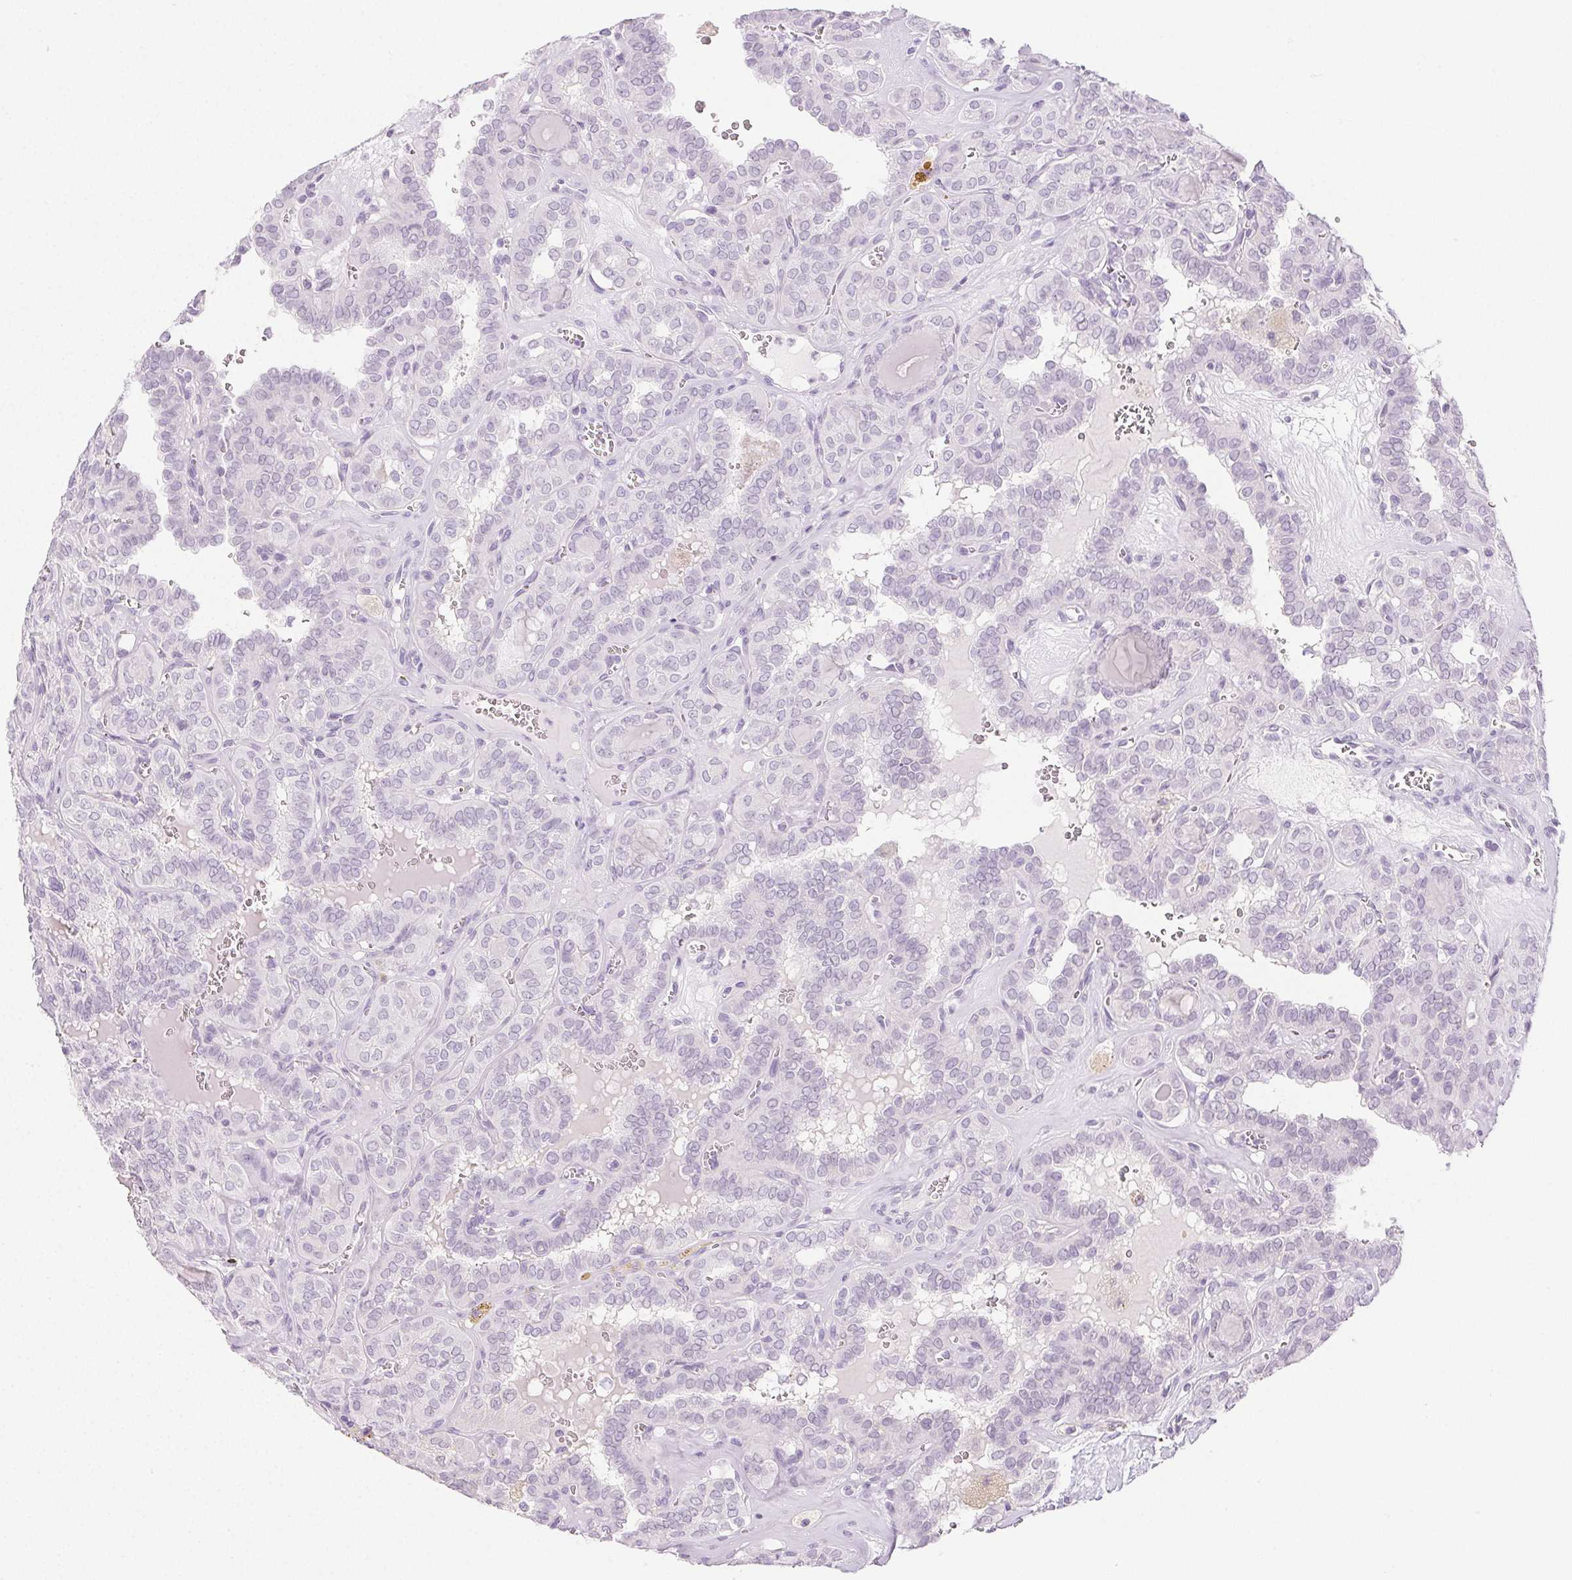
{"staining": {"intensity": "negative", "quantity": "none", "location": "none"}, "tissue": "thyroid cancer", "cell_type": "Tumor cells", "image_type": "cancer", "snomed": [{"axis": "morphology", "description": "Papillary adenocarcinoma, NOS"}, {"axis": "topography", "description": "Thyroid gland"}], "caption": "Tumor cells show no significant staining in thyroid papillary adenocarcinoma.", "gene": "PI3", "patient": {"sex": "female", "age": 41}}